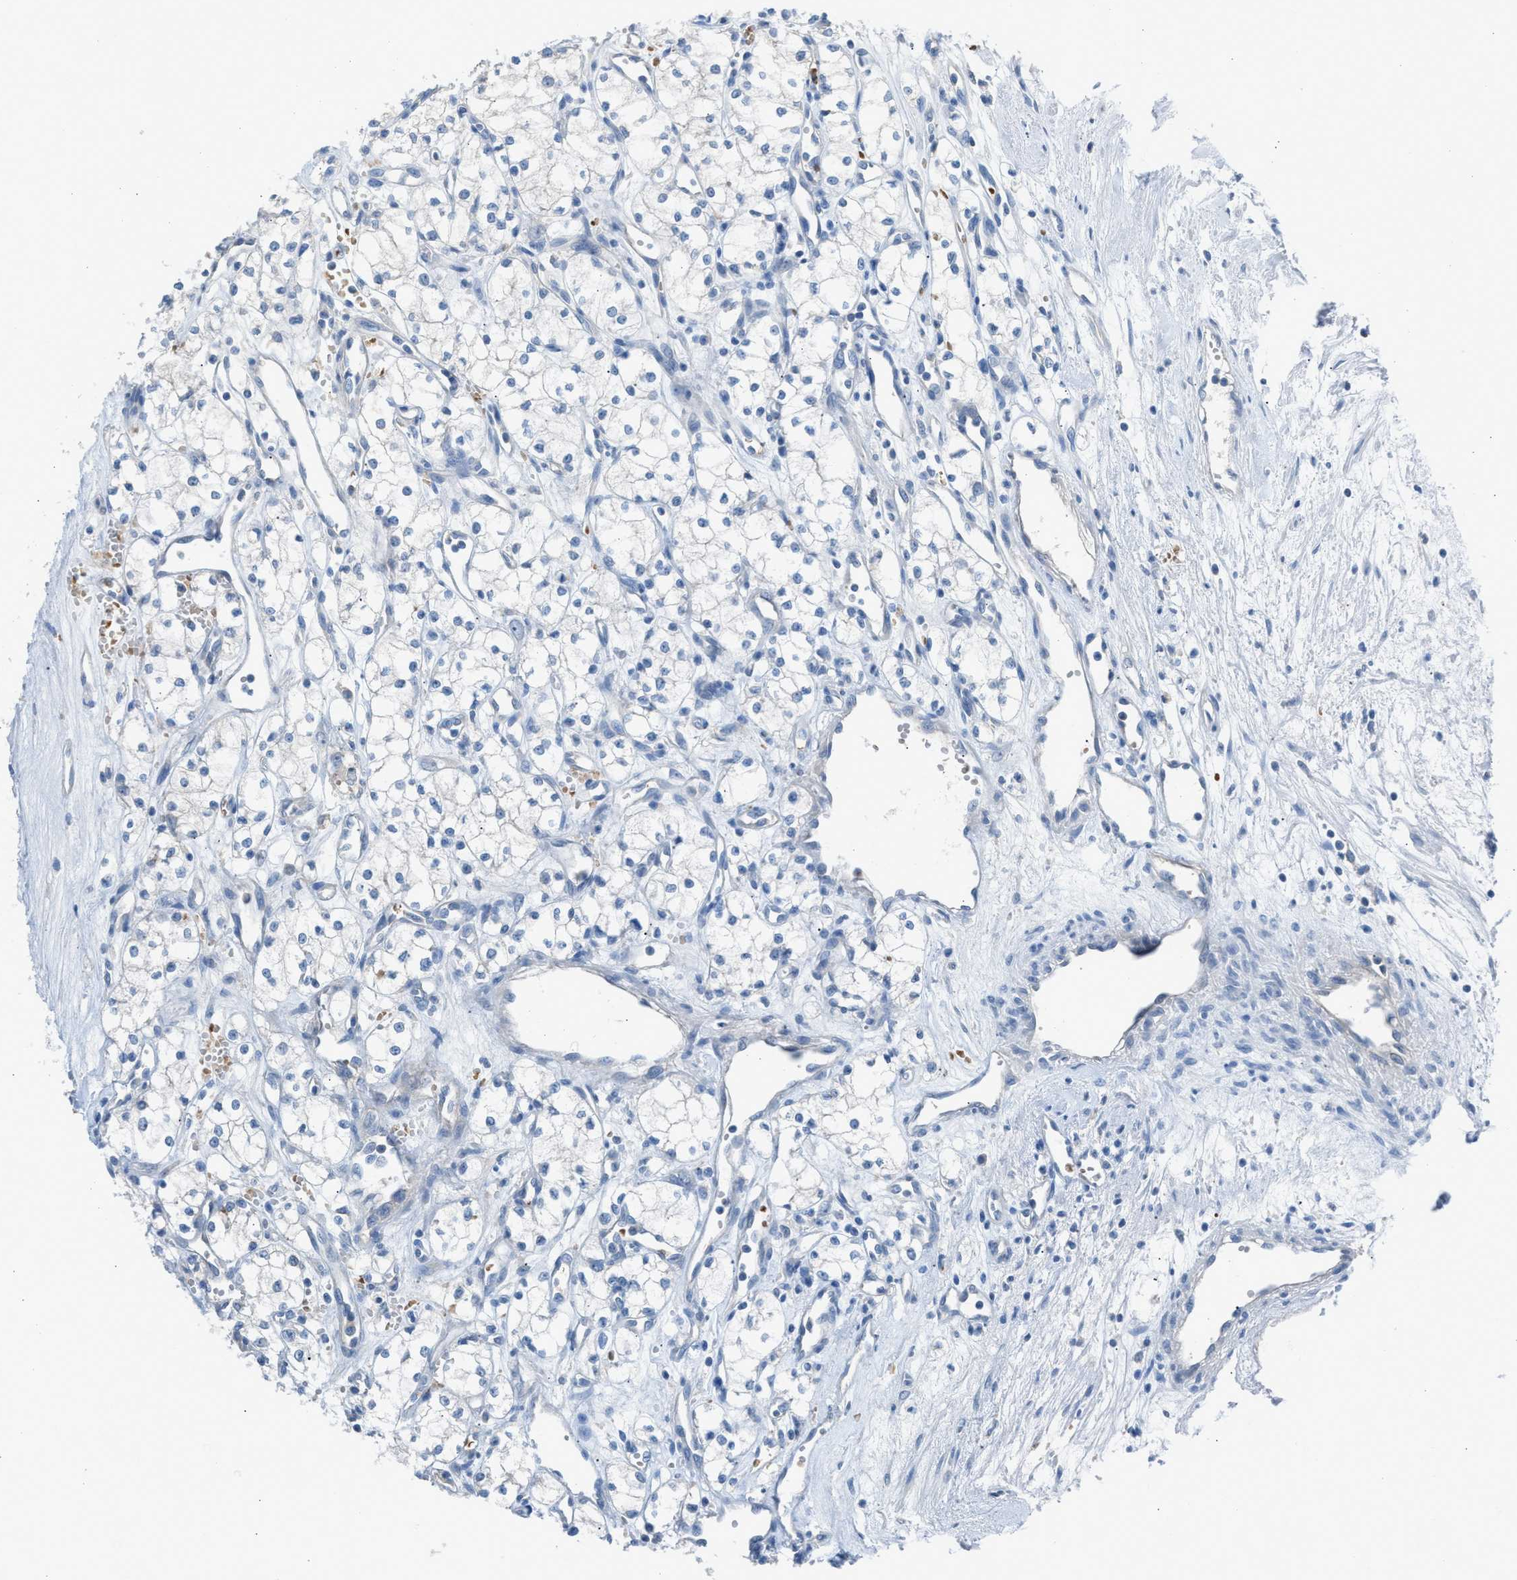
{"staining": {"intensity": "negative", "quantity": "none", "location": "none"}, "tissue": "renal cancer", "cell_type": "Tumor cells", "image_type": "cancer", "snomed": [{"axis": "morphology", "description": "Adenocarcinoma, NOS"}, {"axis": "topography", "description": "Kidney"}], "caption": "DAB (3,3'-diaminobenzidine) immunohistochemical staining of renal cancer shows no significant positivity in tumor cells. (DAB immunohistochemistry (IHC) visualized using brightfield microscopy, high magnification).", "gene": "CFAP77", "patient": {"sex": "male", "age": 59}}